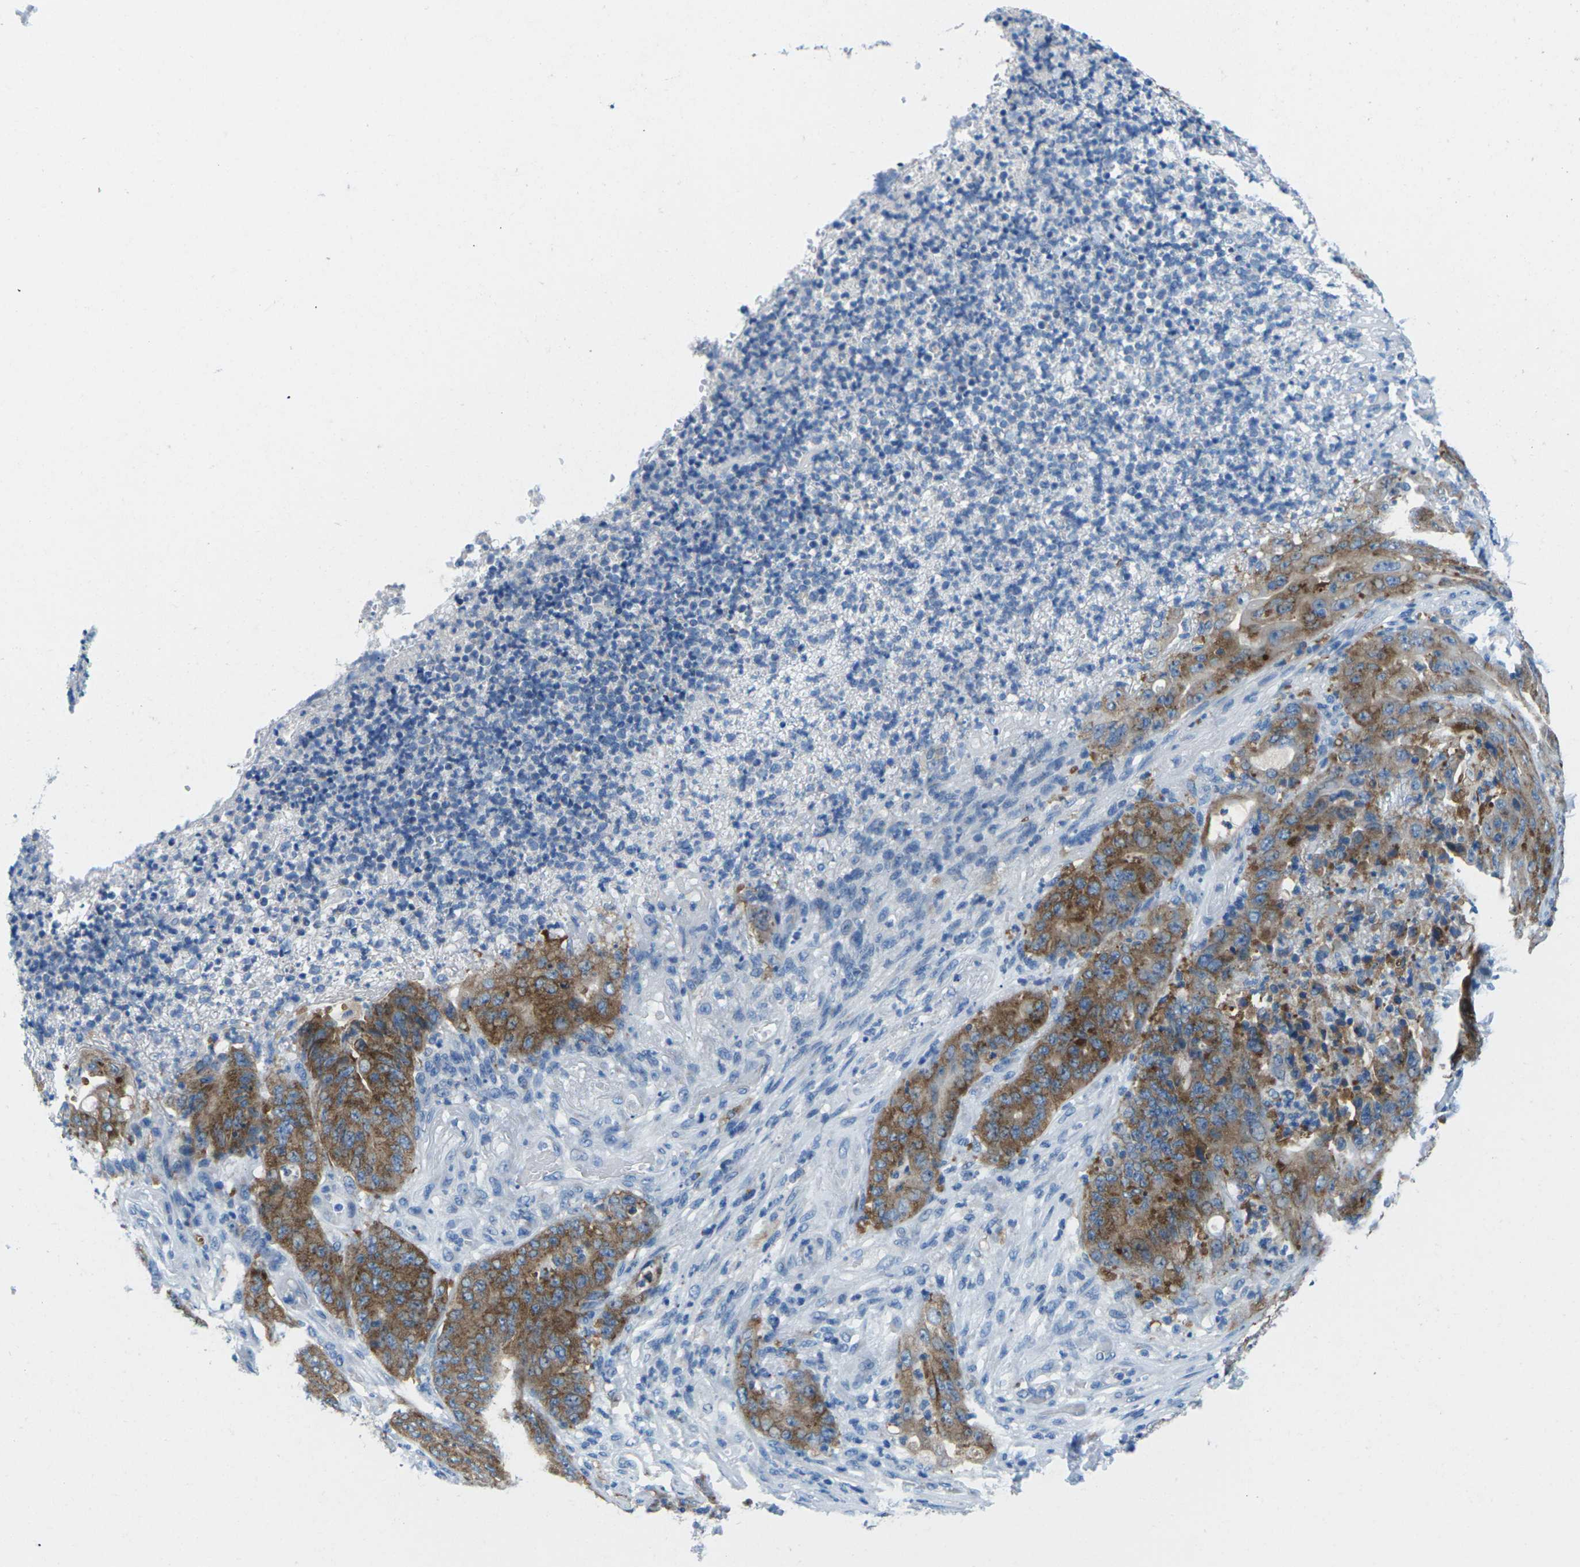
{"staining": {"intensity": "moderate", "quantity": "25%-75%", "location": "cytoplasmic/membranous"}, "tissue": "stomach cancer", "cell_type": "Tumor cells", "image_type": "cancer", "snomed": [{"axis": "morphology", "description": "Adenocarcinoma, NOS"}, {"axis": "topography", "description": "Stomach"}], "caption": "IHC image of stomach adenocarcinoma stained for a protein (brown), which reveals medium levels of moderate cytoplasmic/membranous staining in about 25%-75% of tumor cells.", "gene": "SYNGR2", "patient": {"sex": "female", "age": 73}}